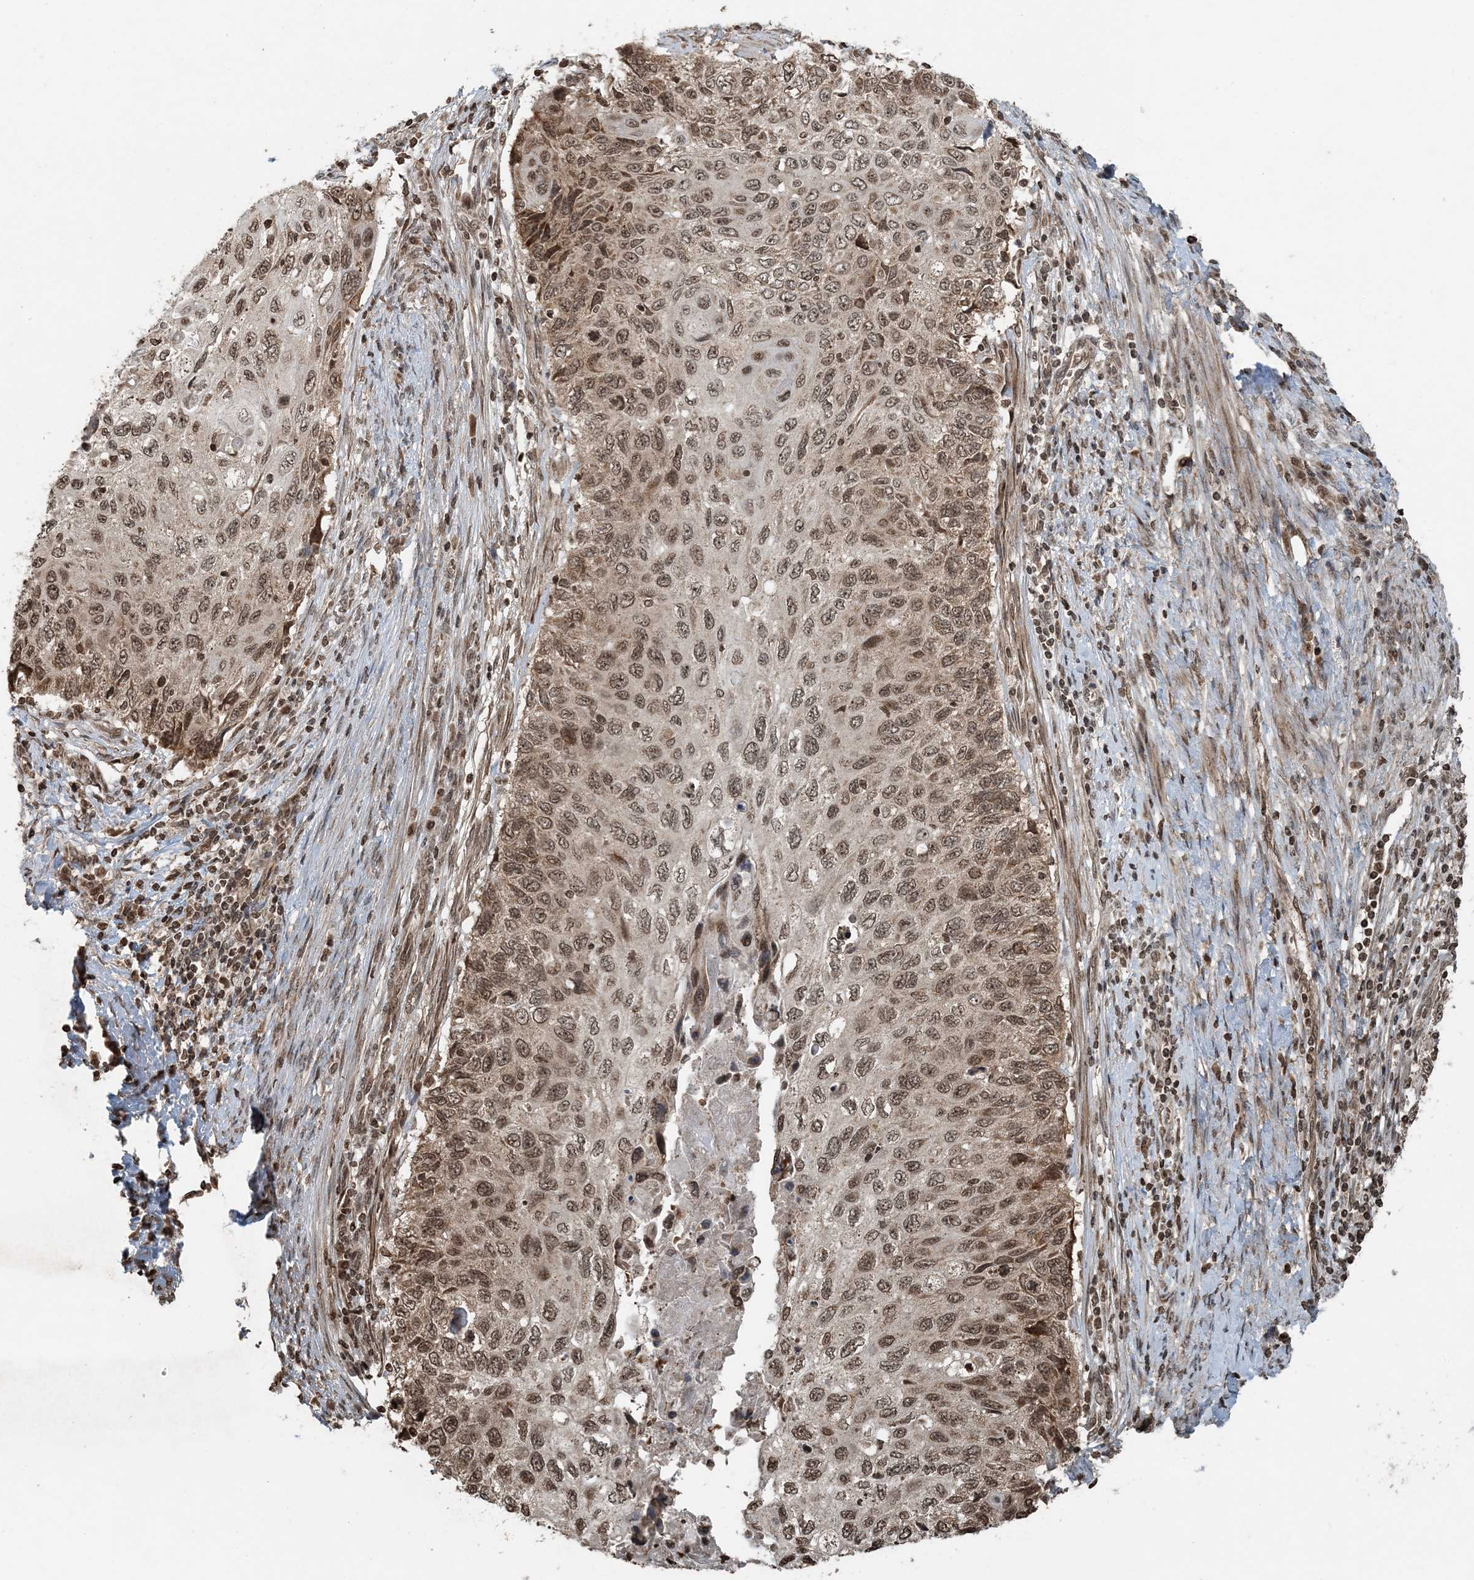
{"staining": {"intensity": "moderate", "quantity": ">75%", "location": "nuclear"}, "tissue": "cervical cancer", "cell_type": "Tumor cells", "image_type": "cancer", "snomed": [{"axis": "morphology", "description": "Squamous cell carcinoma, NOS"}, {"axis": "topography", "description": "Cervix"}], "caption": "Brown immunohistochemical staining in cervical squamous cell carcinoma shows moderate nuclear positivity in approximately >75% of tumor cells. (DAB = brown stain, brightfield microscopy at high magnification).", "gene": "ZFAND2B", "patient": {"sex": "female", "age": 70}}